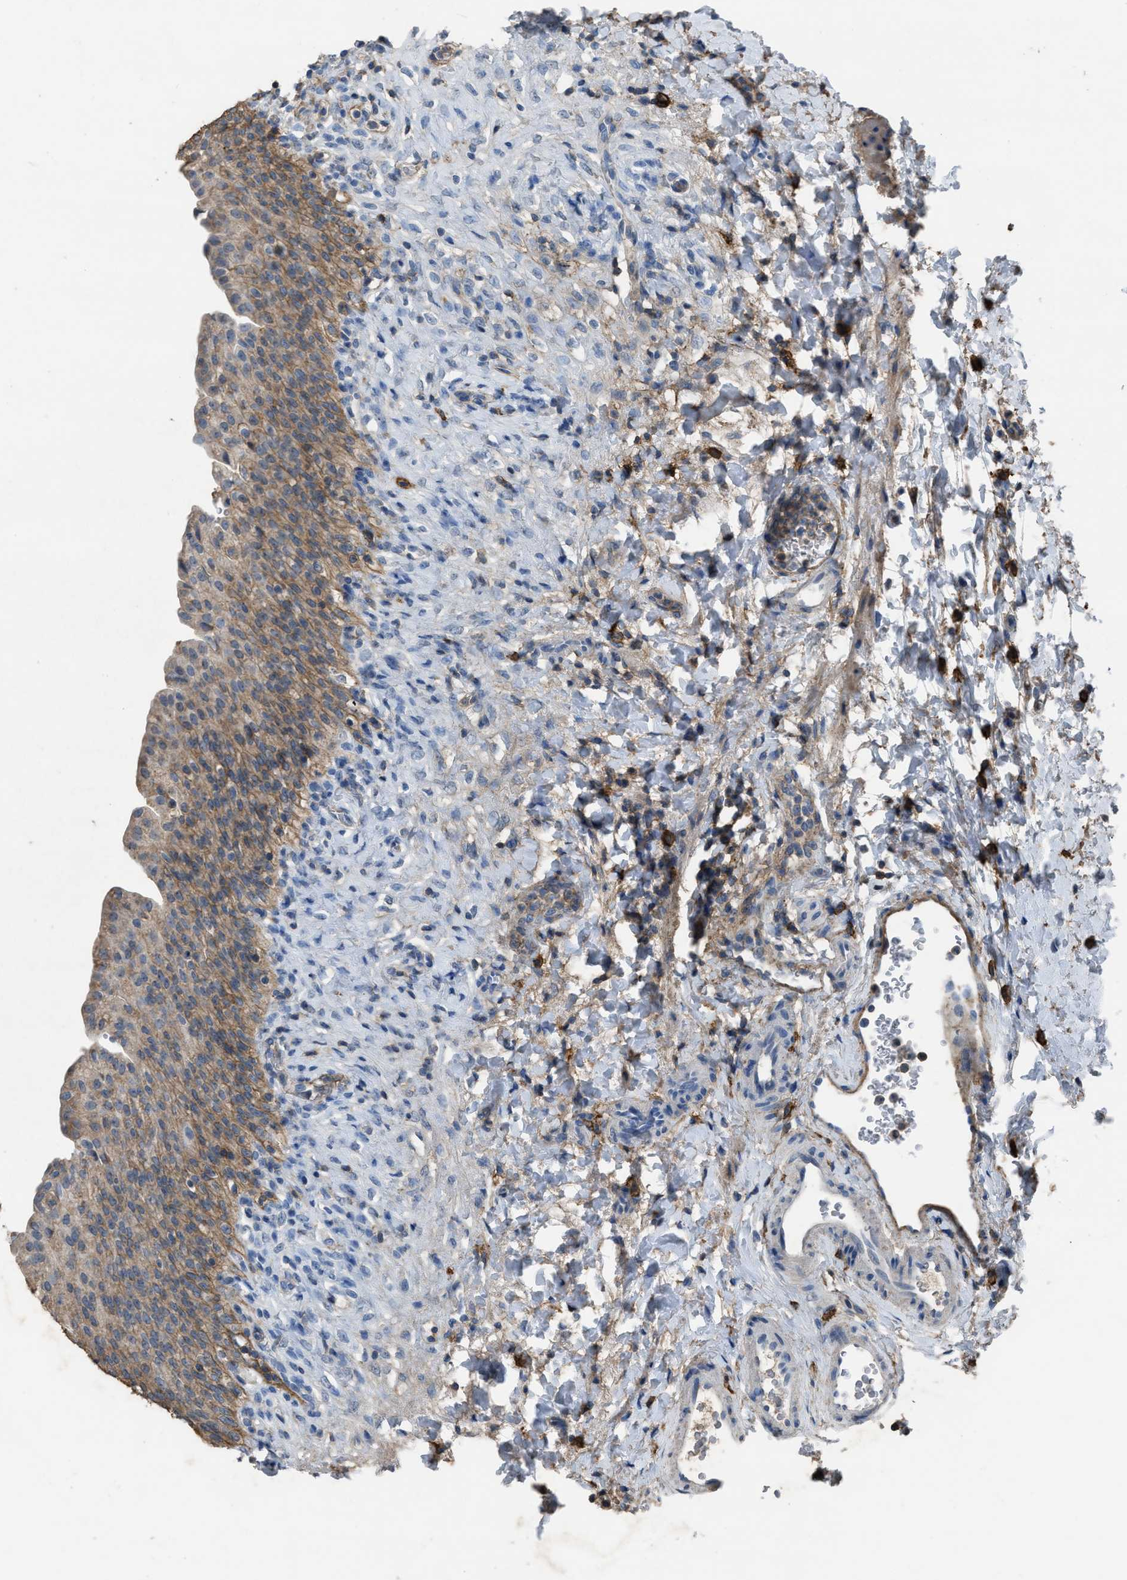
{"staining": {"intensity": "moderate", "quantity": ">75%", "location": "cytoplasmic/membranous"}, "tissue": "urinary bladder", "cell_type": "Urothelial cells", "image_type": "normal", "snomed": [{"axis": "morphology", "description": "Urothelial carcinoma, High grade"}, {"axis": "topography", "description": "Urinary bladder"}], "caption": "Human urinary bladder stained with a brown dye reveals moderate cytoplasmic/membranous positive expression in approximately >75% of urothelial cells.", "gene": "OR51E1", "patient": {"sex": "male", "age": 46}}